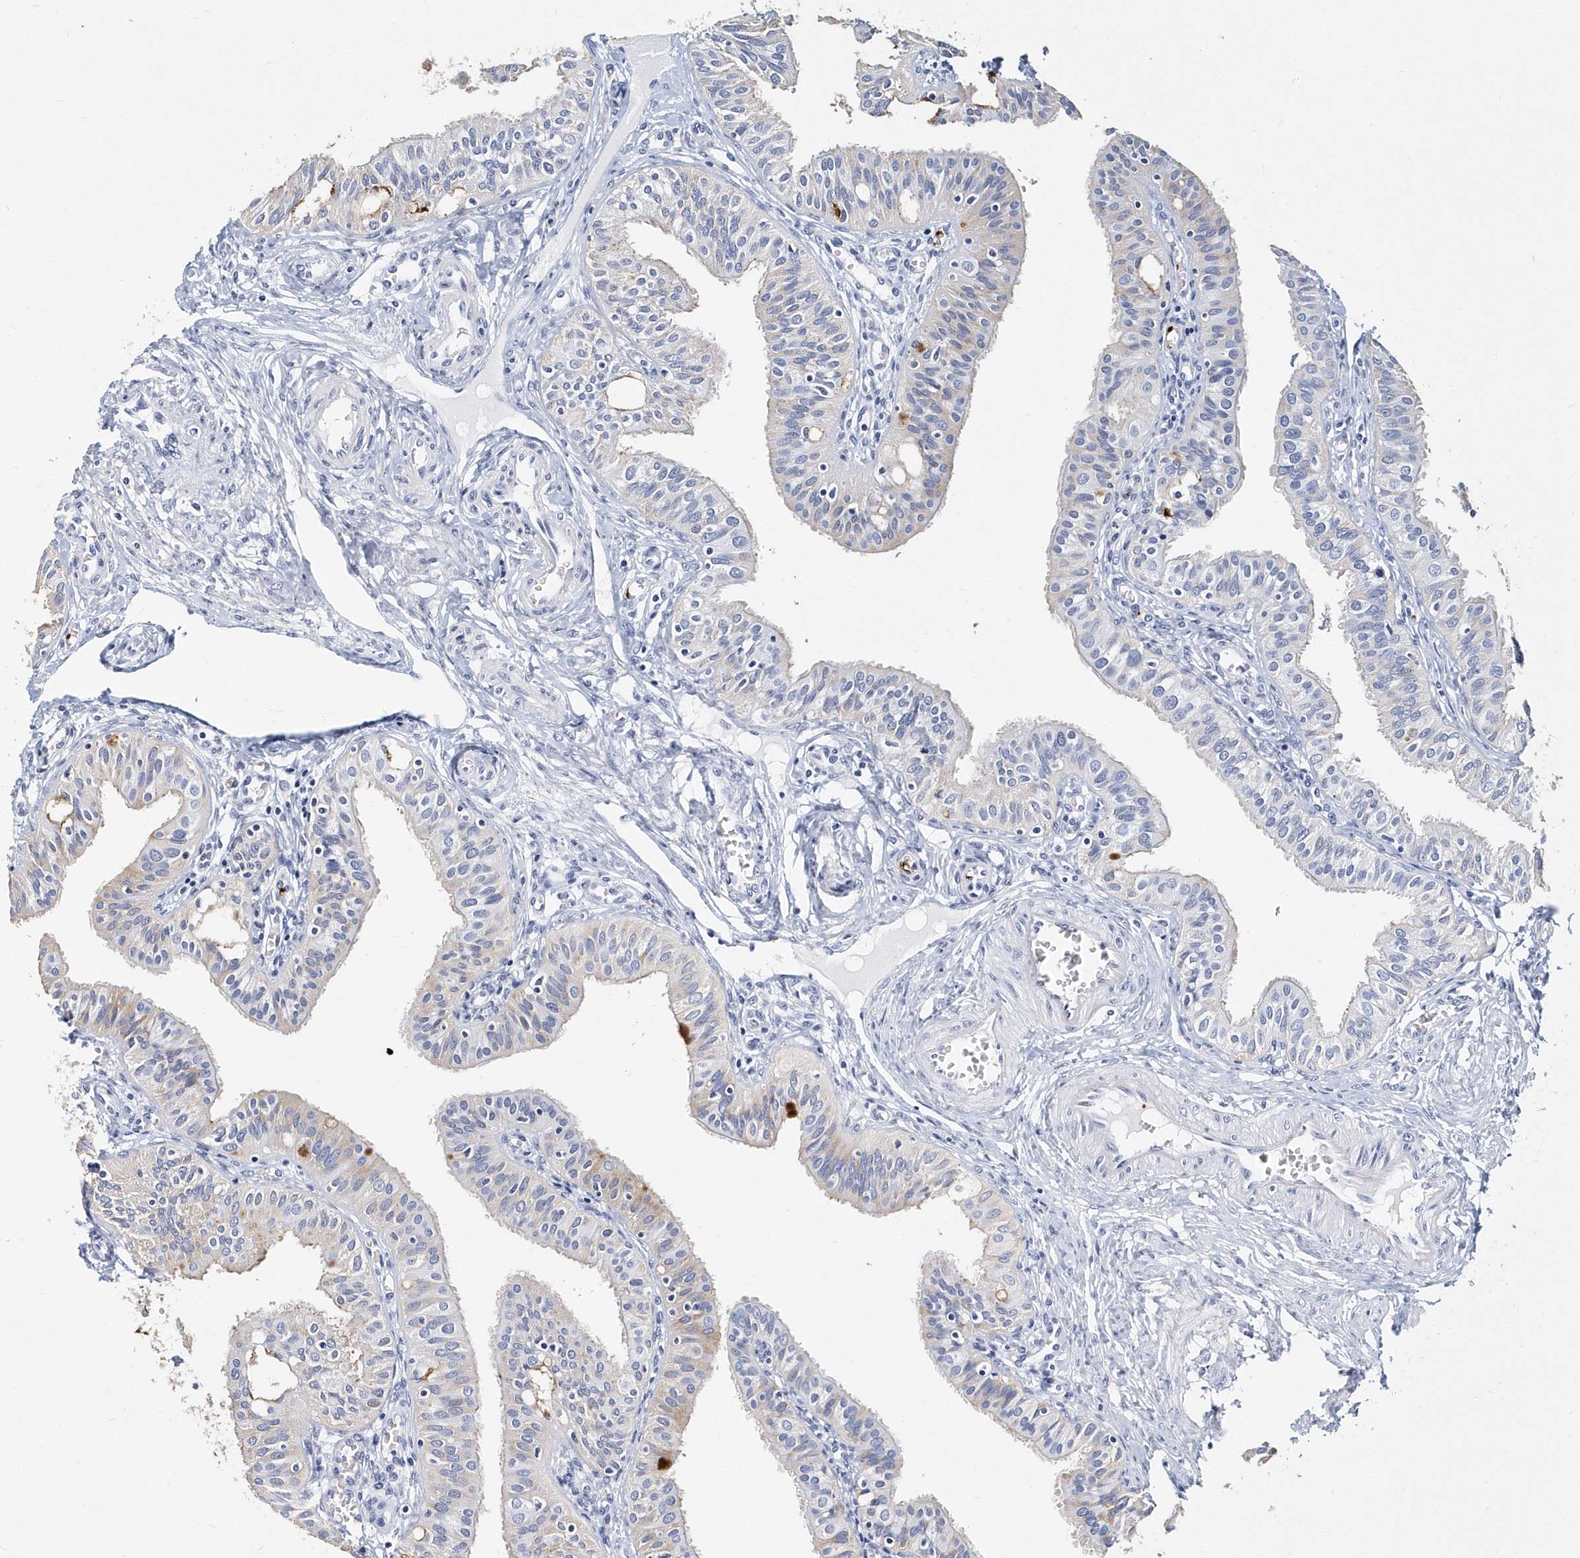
{"staining": {"intensity": "negative", "quantity": "none", "location": "none"}, "tissue": "fallopian tube", "cell_type": "Glandular cells", "image_type": "normal", "snomed": [{"axis": "morphology", "description": "Normal tissue, NOS"}, {"axis": "topography", "description": "Fallopian tube"}, {"axis": "topography", "description": "Ovary"}], "caption": "The image exhibits no staining of glandular cells in normal fallopian tube.", "gene": "ITGA2B", "patient": {"sex": "female", "age": 42}}